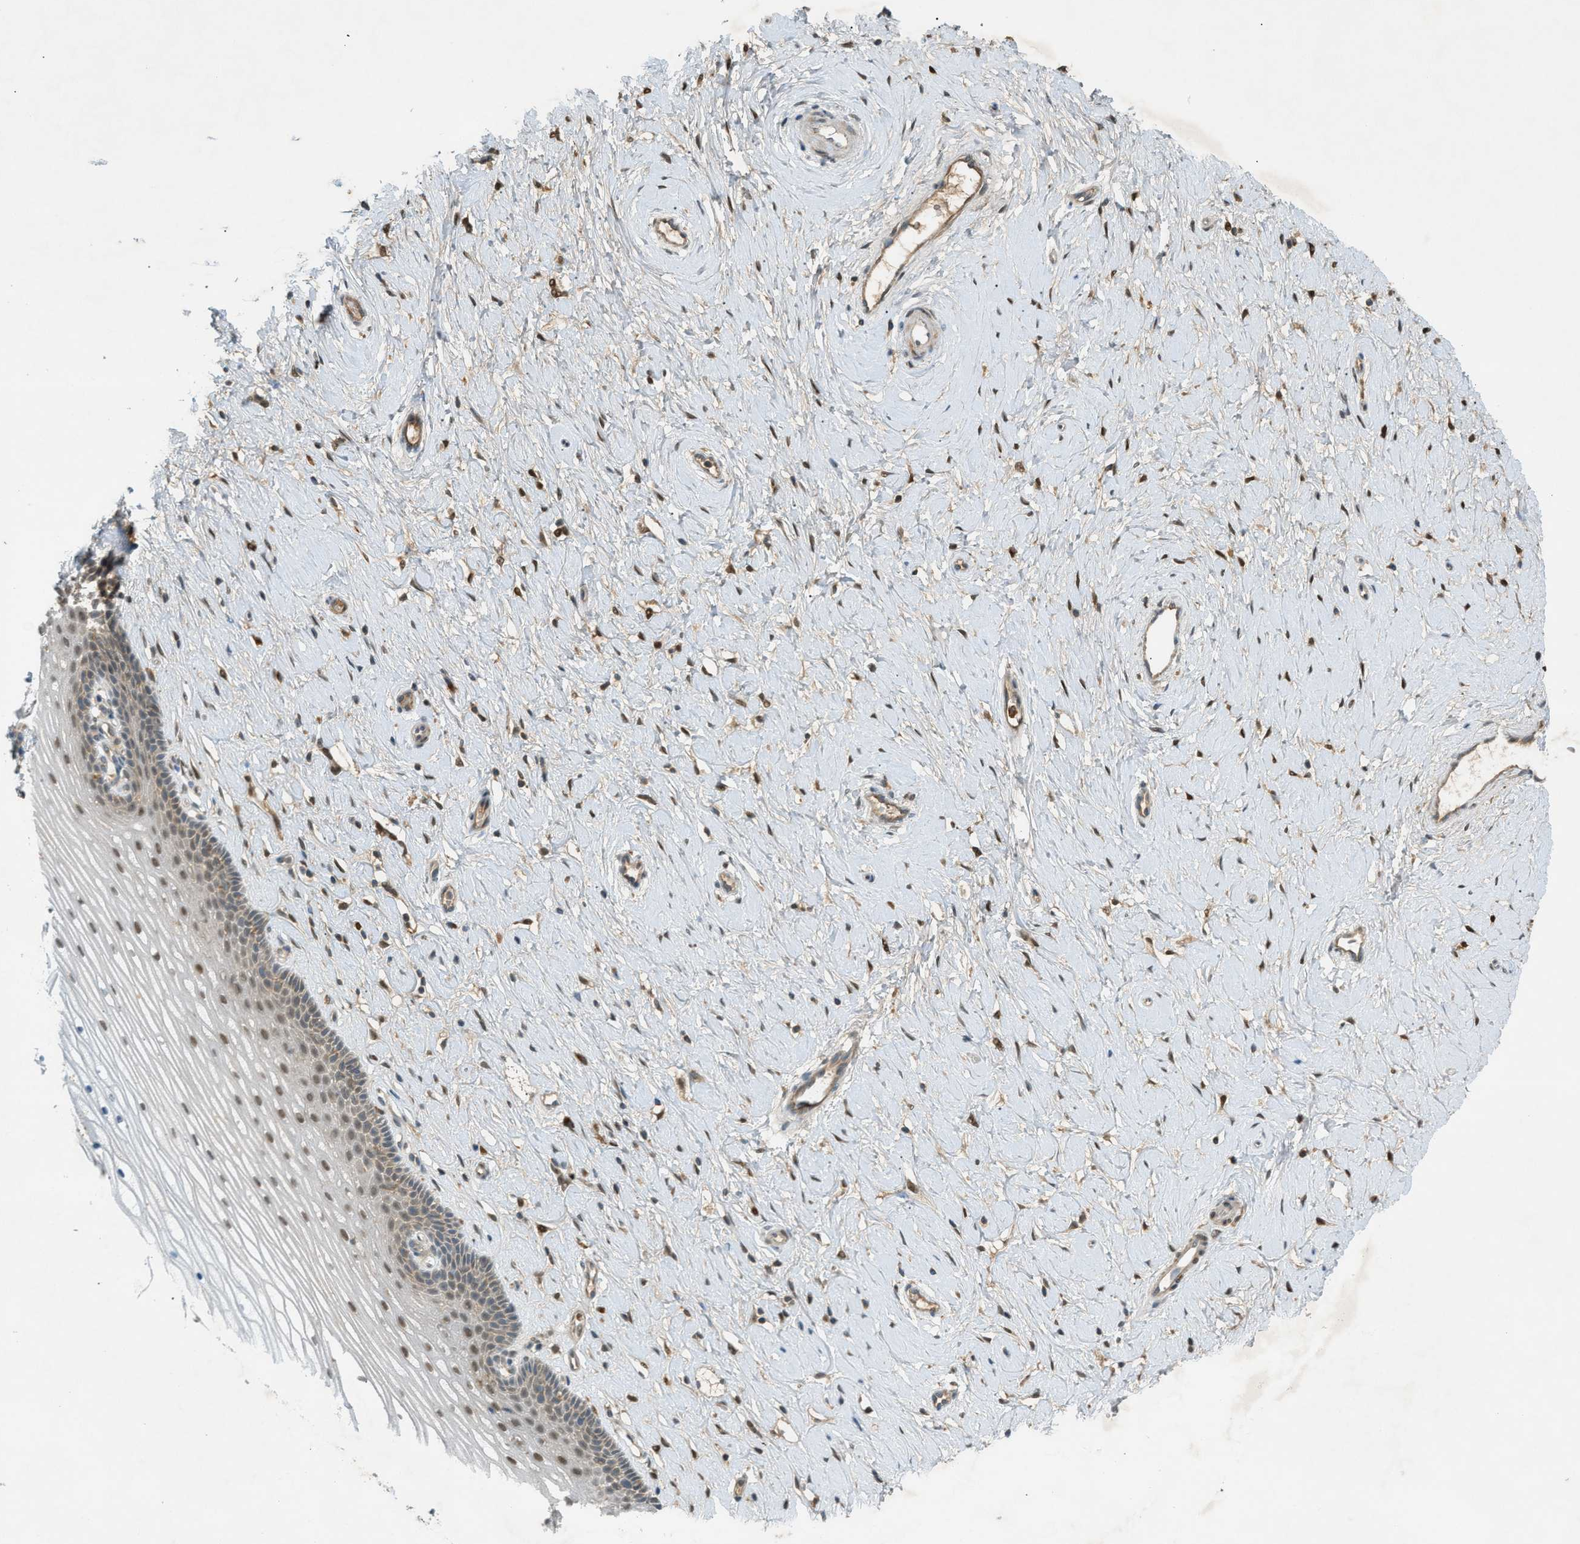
{"staining": {"intensity": "moderate", "quantity": ">75%", "location": "nuclear"}, "tissue": "cervix", "cell_type": "Glandular cells", "image_type": "normal", "snomed": [{"axis": "morphology", "description": "Normal tissue, NOS"}, {"axis": "topography", "description": "Cervix"}], "caption": "Normal cervix demonstrates moderate nuclear positivity in approximately >75% of glandular cells, visualized by immunohistochemistry. The staining is performed using DAB (3,3'-diaminobenzidine) brown chromogen to label protein expression. The nuclei are counter-stained blue using hematoxylin.", "gene": "DYRK1A", "patient": {"sex": "female", "age": 39}}